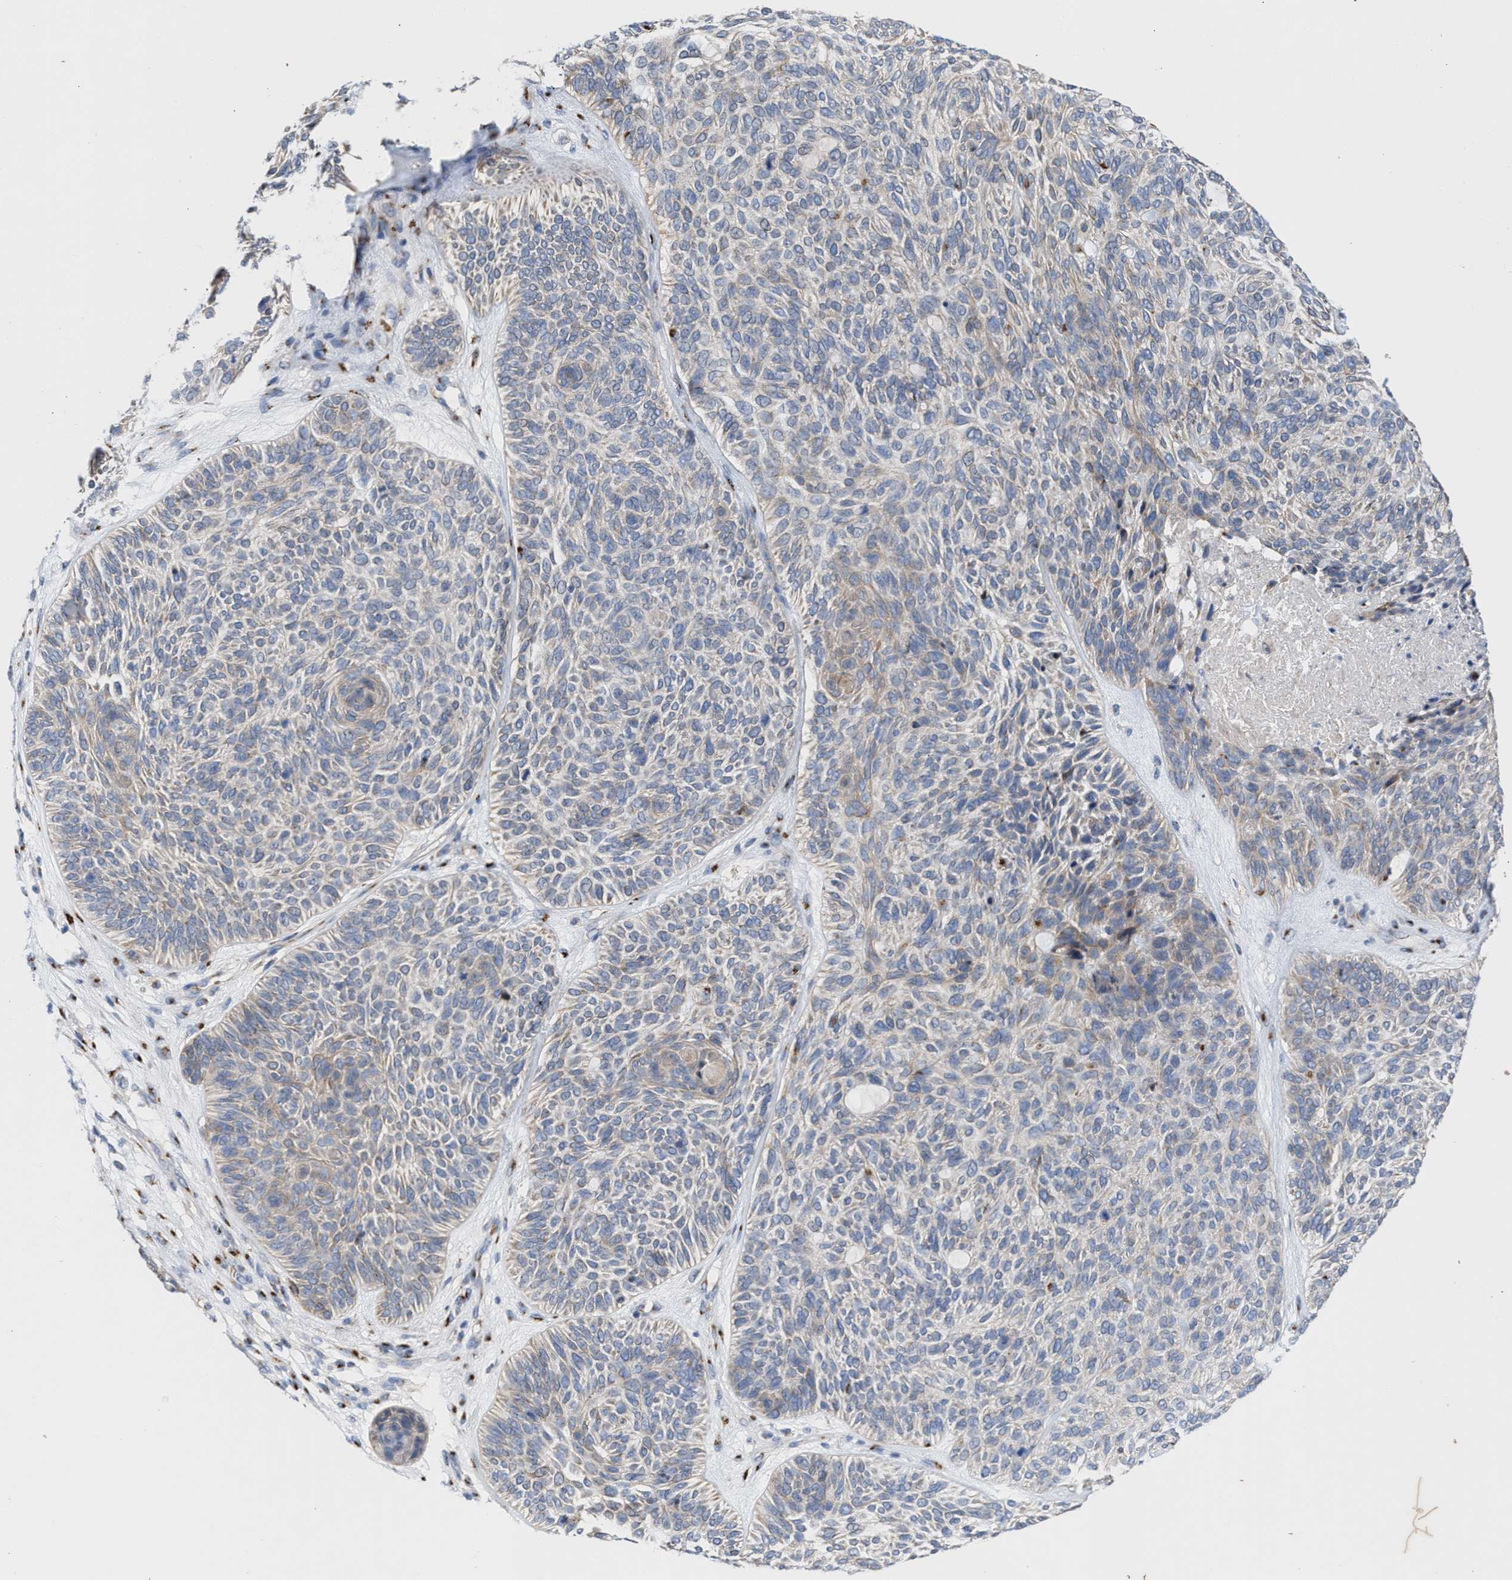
{"staining": {"intensity": "negative", "quantity": "none", "location": "none"}, "tissue": "skin cancer", "cell_type": "Tumor cells", "image_type": "cancer", "snomed": [{"axis": "morphology", "description": "Basal cell carcinoma"}, {"axis": "topography", "description": "Skin"}], "caption": "High magnification brightfield microscopy of skin basal cell carcinoma stained with DAB (3,3'-diaminobenzidine) (brown) and counterstained with hematoxylin (blue): tumor cells show no significant staining. (Brightfield microscopy of DAB (3,3'-diaminobenzidine) immunohistochemistry at high magnification).", "gene": "CCL2", "patient": {"sex": "male", "age": 55}}